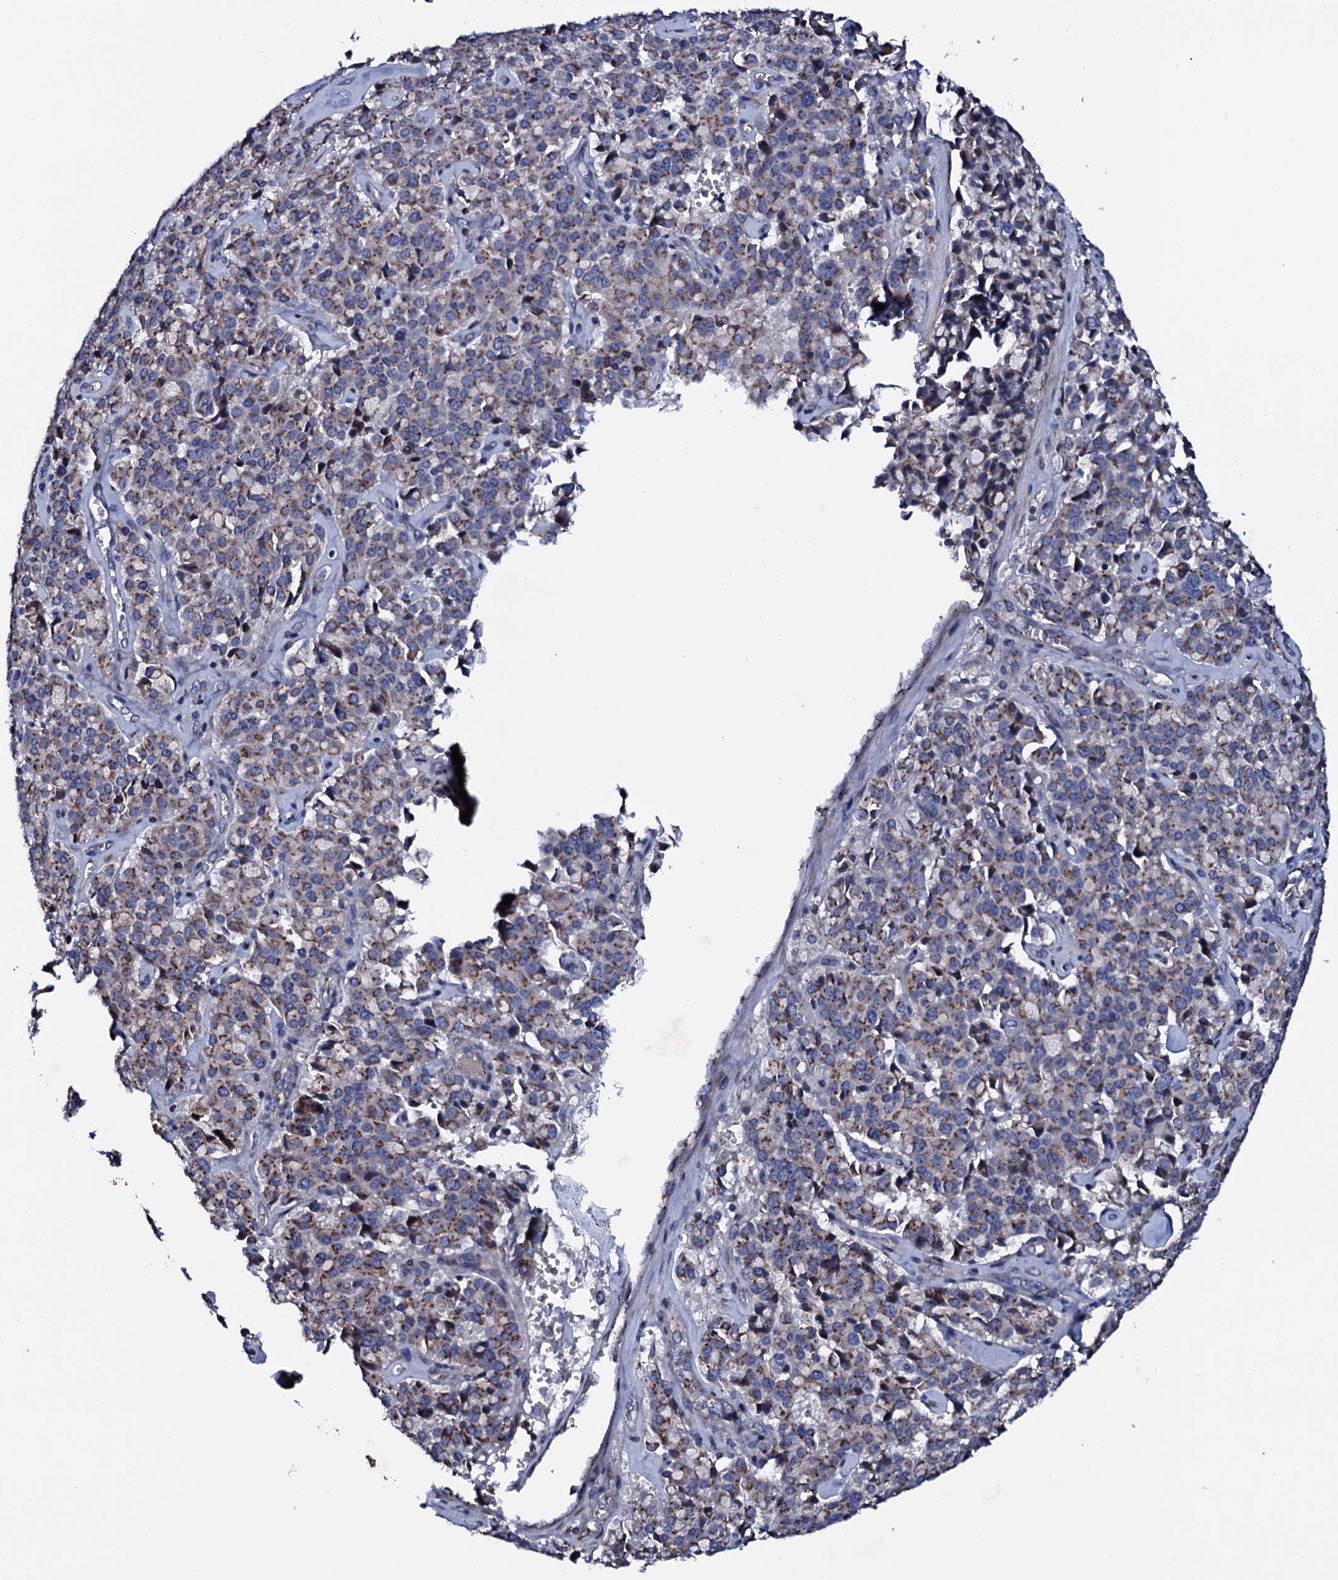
{"staining": {"intensity": "weak", "quantity": "25%-75%", "location": "cytoplasmic/membranous"}, "tissue": "pancreatic cancer", "cell_type": "Tumor cells", "image_type": "cancer", "snomed": [{"axis": "morphology", "description": "Adenocarcinoma, NOS"}, {"axis": "topography", "description": "Pancreas"}], "caption": "Immunohistochemical staining of pancreatic cancer demonstrates low levels of weak cytoplasmic/membranous positivity in about 25%-75% of tumor cells. The staining was performed using DAB (3,3'-diaminobenzidine) to visualize the protein expression in brown, while the nuclei were stained in blue with hematoxylin (Magnification: 20x).", "gene": "PLET1", "patient": {"sex": "male", "age": 65}}